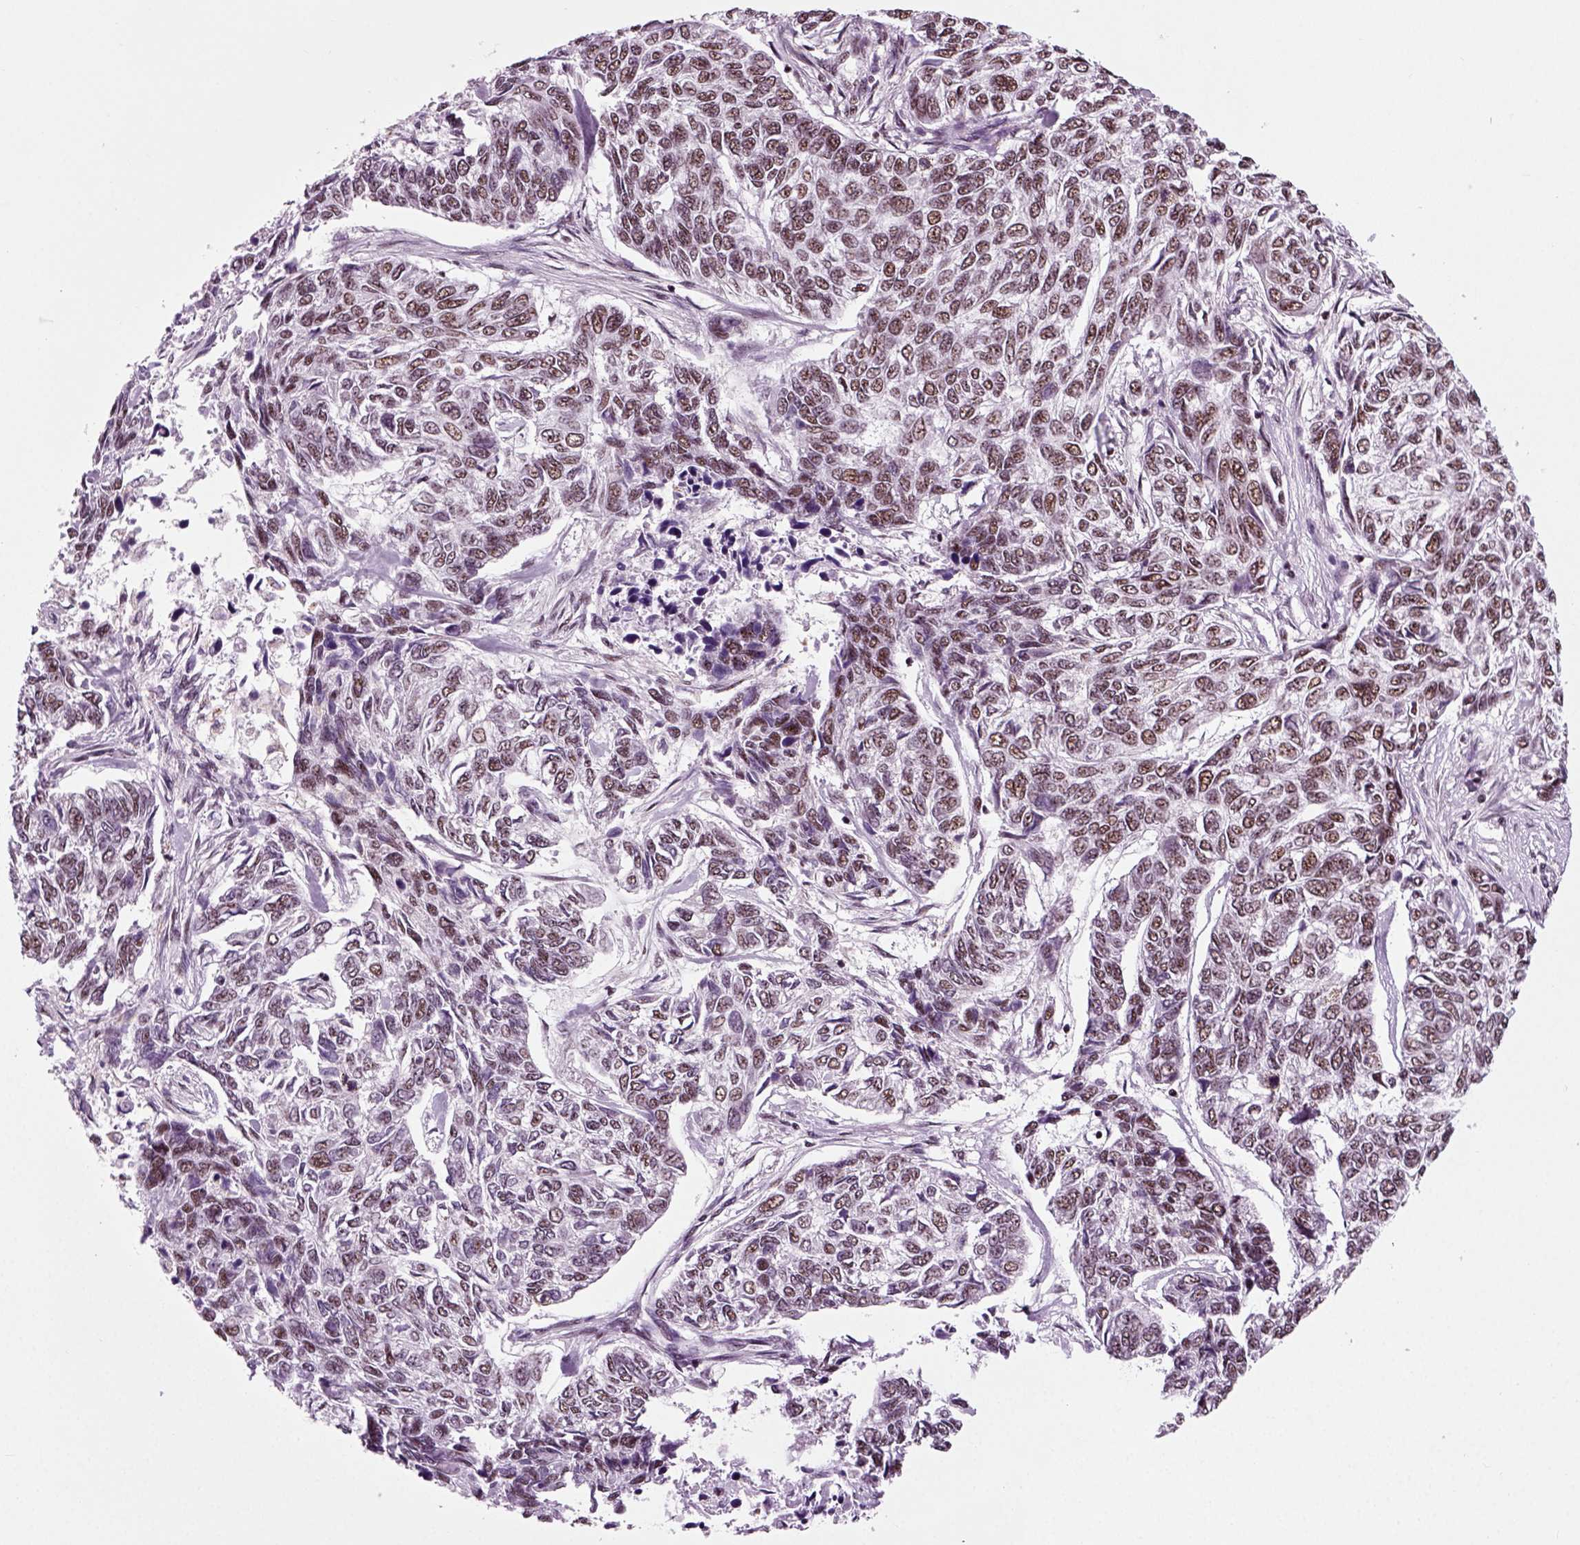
{"staining": {"intensity": "weak", "quantity": ">75%", "location": "nuclear"}, "tissue": "skin cancer", "cell_type": "Tumor cells", "image_type": "cancer", "snomed": [{"axis": "morphology", "description": "Basal cell carcinoma"}, {"axis": "topography", "description": "Skin"}], "caption": "Immunohistochemical staining of skin basal cell carcinoma reveals low levels of weak nuclear staining in about >75% of tumor cells.", "gene": "RCOR3", "patient": {"sex": "female", "age": 65}}